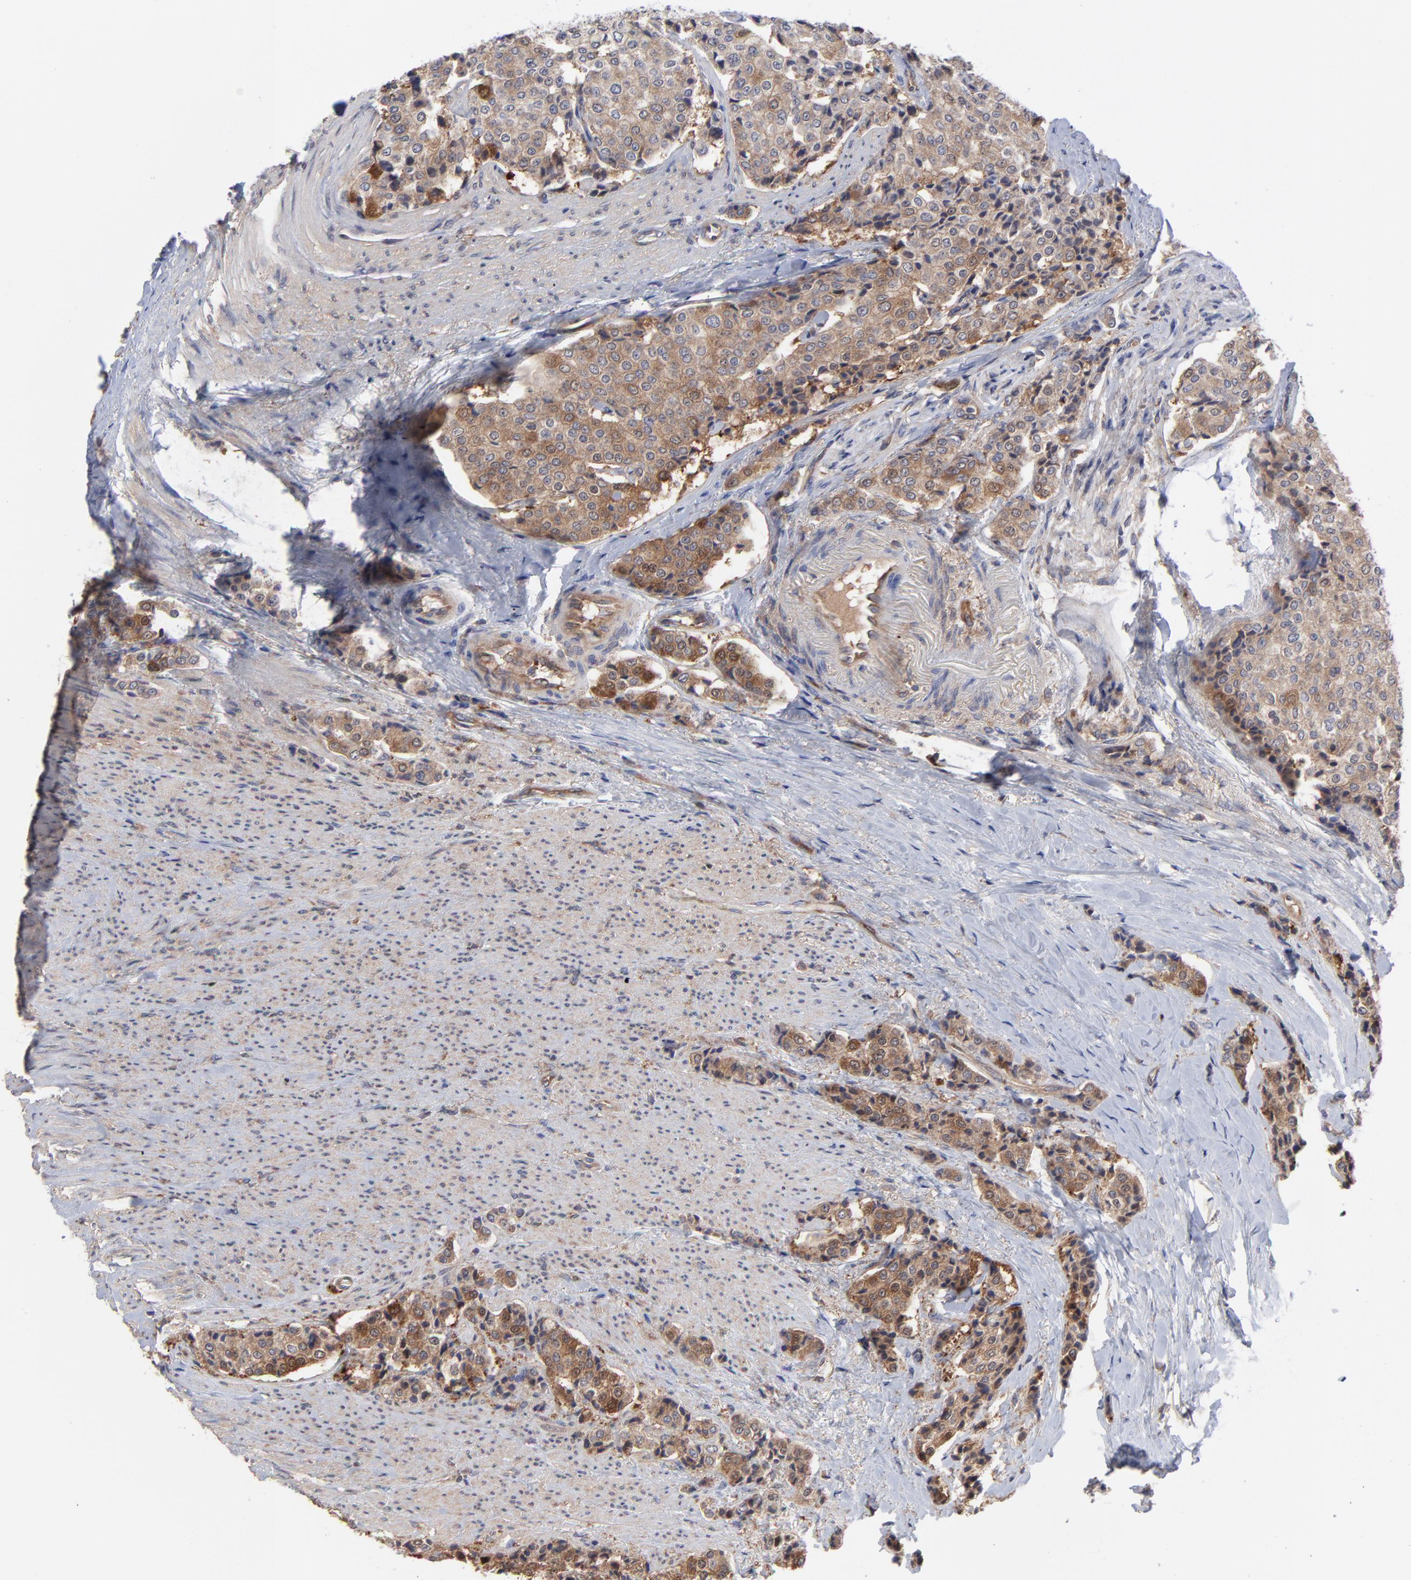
{"staining": {"intensity": "moderate", "quantity": ">75%", "location": "cytoplasmic/membranous"}, "tissue": "carcinoid", "cell_type": "Tumor cells", "image_type": "cancer", "snomed": [{"axis": "morphology", "description": "Carcinoid, malignant, NOS"}, {"axis": "topography", "description": "Colon"}], "caption": "Malignant carcinoid stained with a protein marker reveals moderate staining in tumor cells.", "gene": "NFKBIA", "patient": {"sex": "female", "age": 61}}